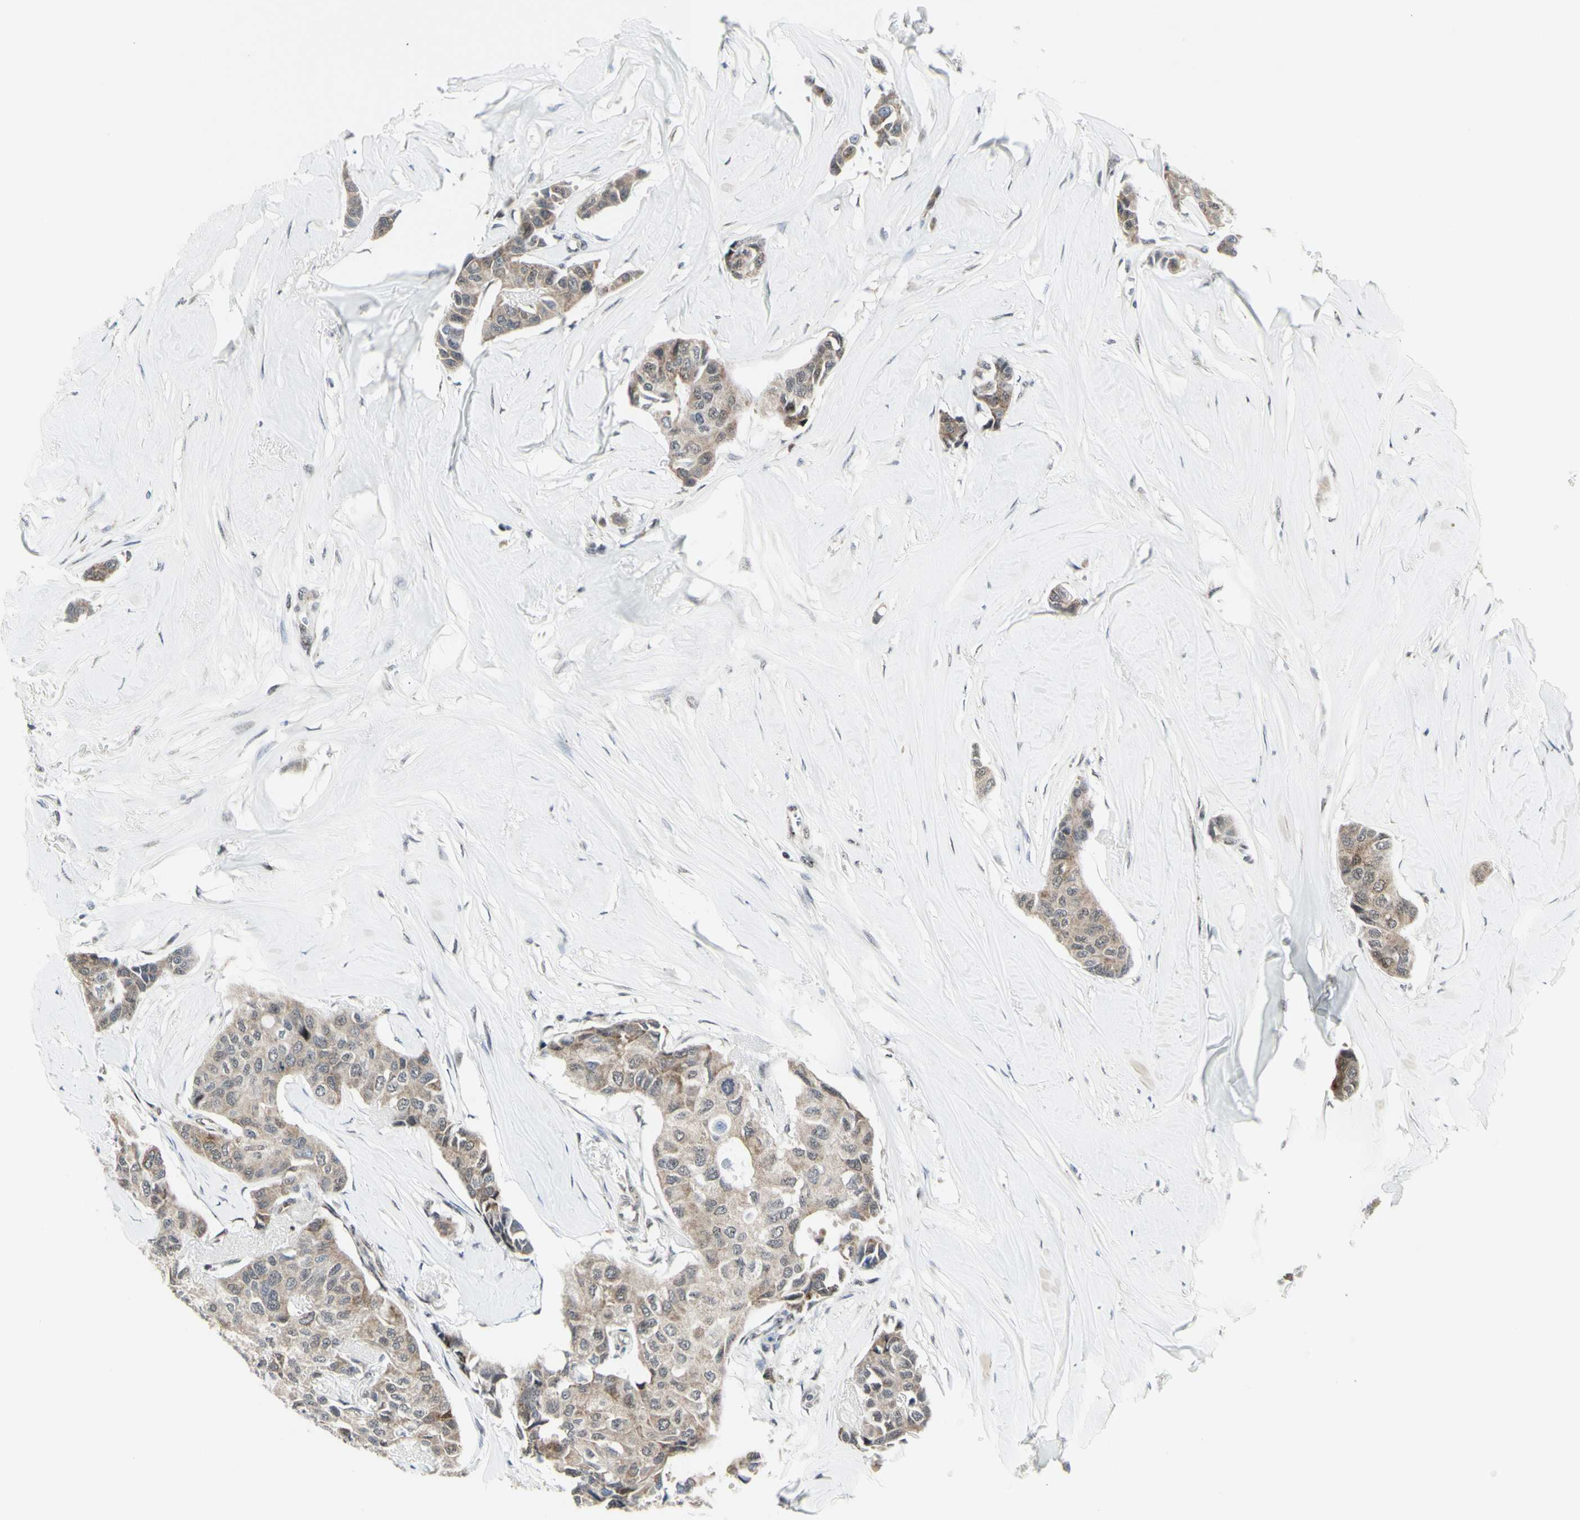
{"staining": {"intensity": "weak", "quantity": ">75%", "location": "cytoplasmic/membranous"}, "tissue": "breast cancer", "cell_type": "Tumor cells", "image_type": "cancer", "snomed": [{"axis": "morphology", "description": "Duct carcinoma"}, {"axis": "topography", "description": "Breast"}], "caption": "IHC image of breast infiltrating ductal carcinoma stained for a protein (brown), which shows low levels of weak cytoplasmic/membranous expression in approximately >75% of tumor cells.", "gene": "DHRS7B", "patient": {"sex": "female", "age": 80}}